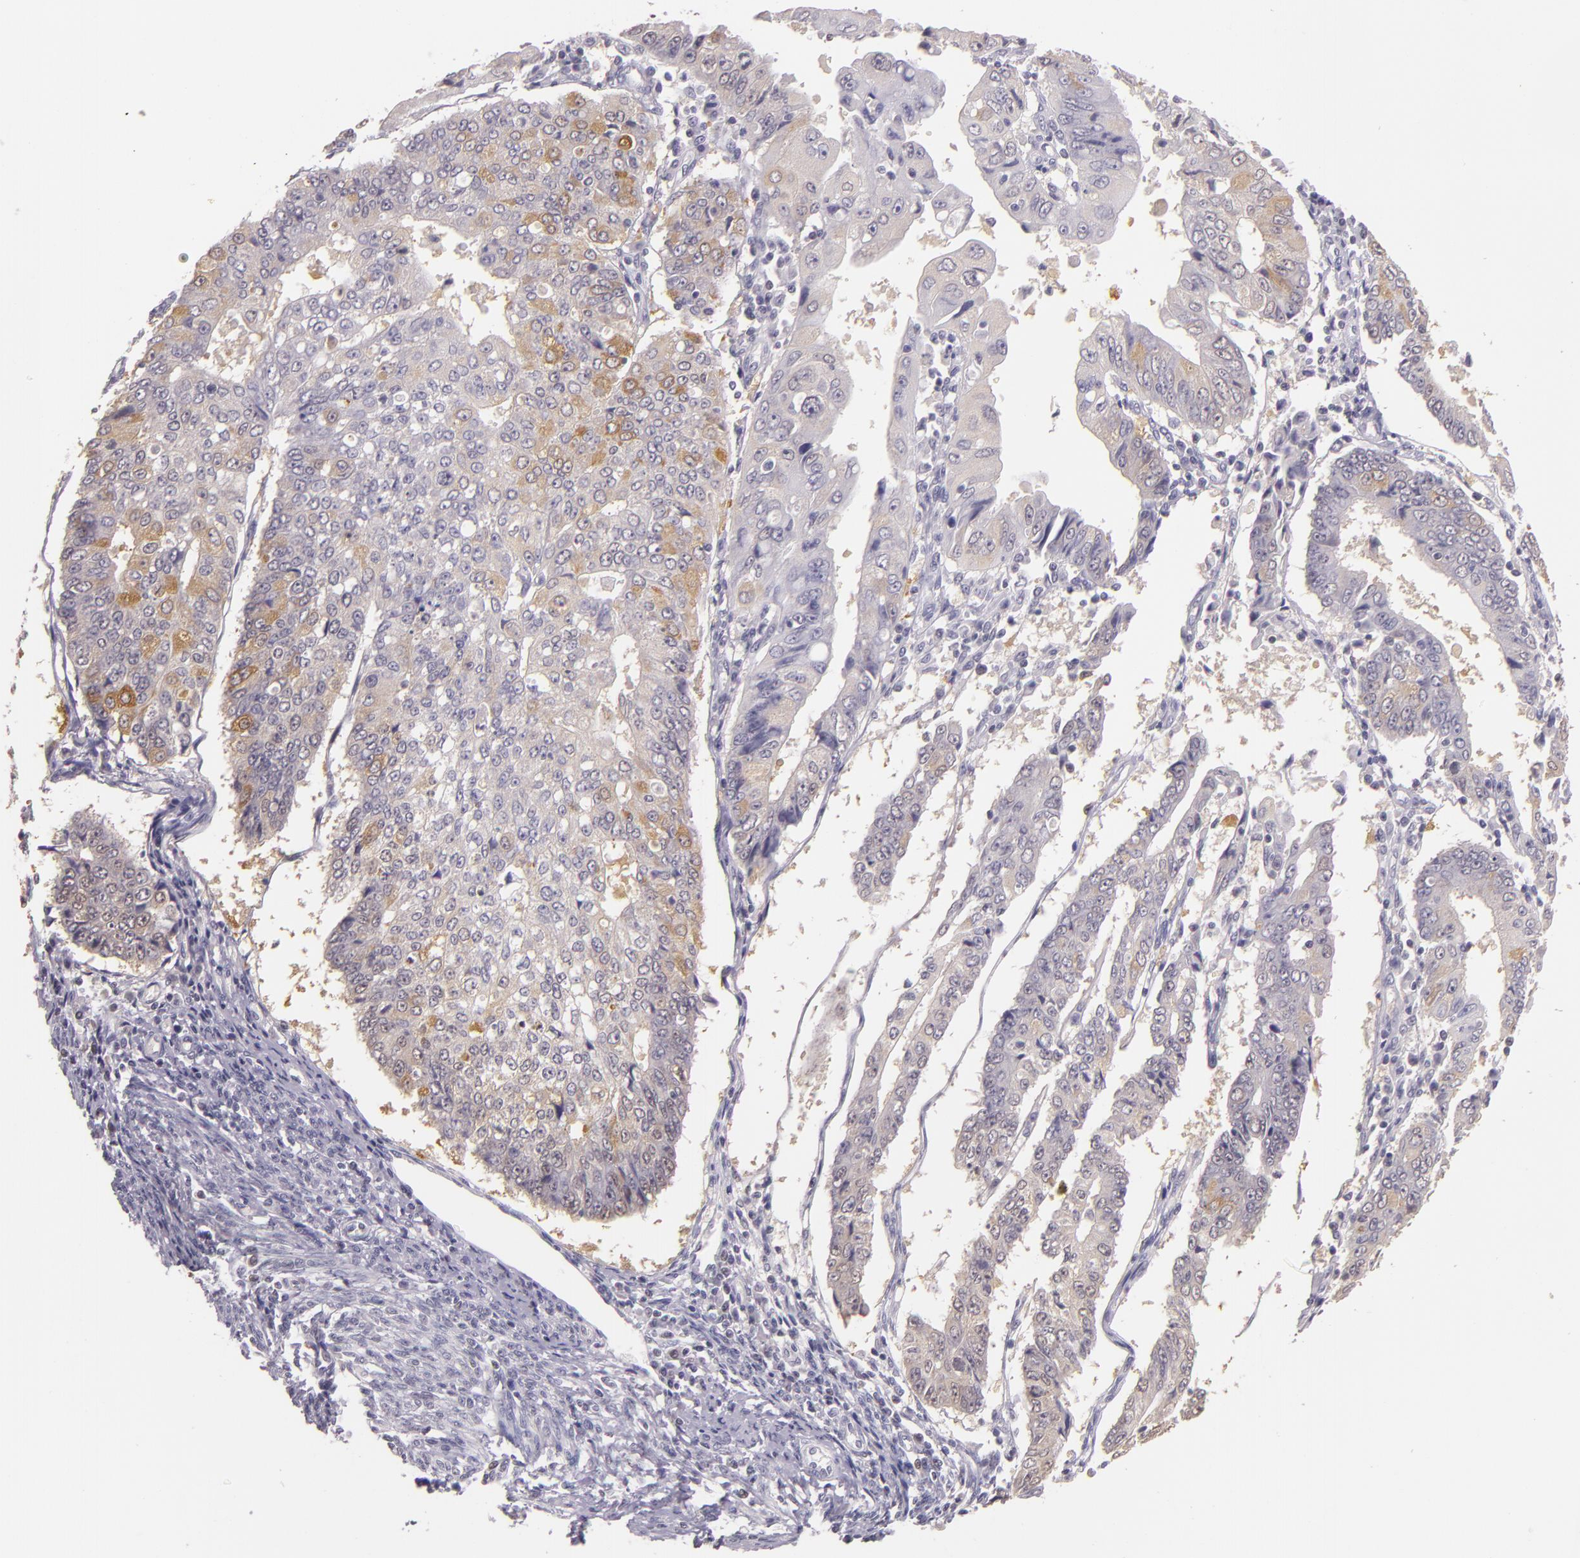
{"staining": {"intensity": "moderate", "quantity": "25%-75%", "location": "cytoplasmic/membranous"}, "tissue": "endometrial cancer", "cell_type": "Tumor cells", "image_type": "cancer", "snomed": [{"axis": "morphology", "description": "Adenocarcinoma, NOS"}, {"axis": "topography", "description": "Endometrium"}], "caption": "The photomicrograph exhibits immunohistochemical staining of endometrial cancer (adenocarcinoma). There is moderate cytoplasmic/membranous positivity is identified in approximately 25%-75% of tumor cells. (Brightfield microscopy of DAB IHC at high magnification).", "gene": "HSPA8", "patient": {"sex": "female", "age": 75}}